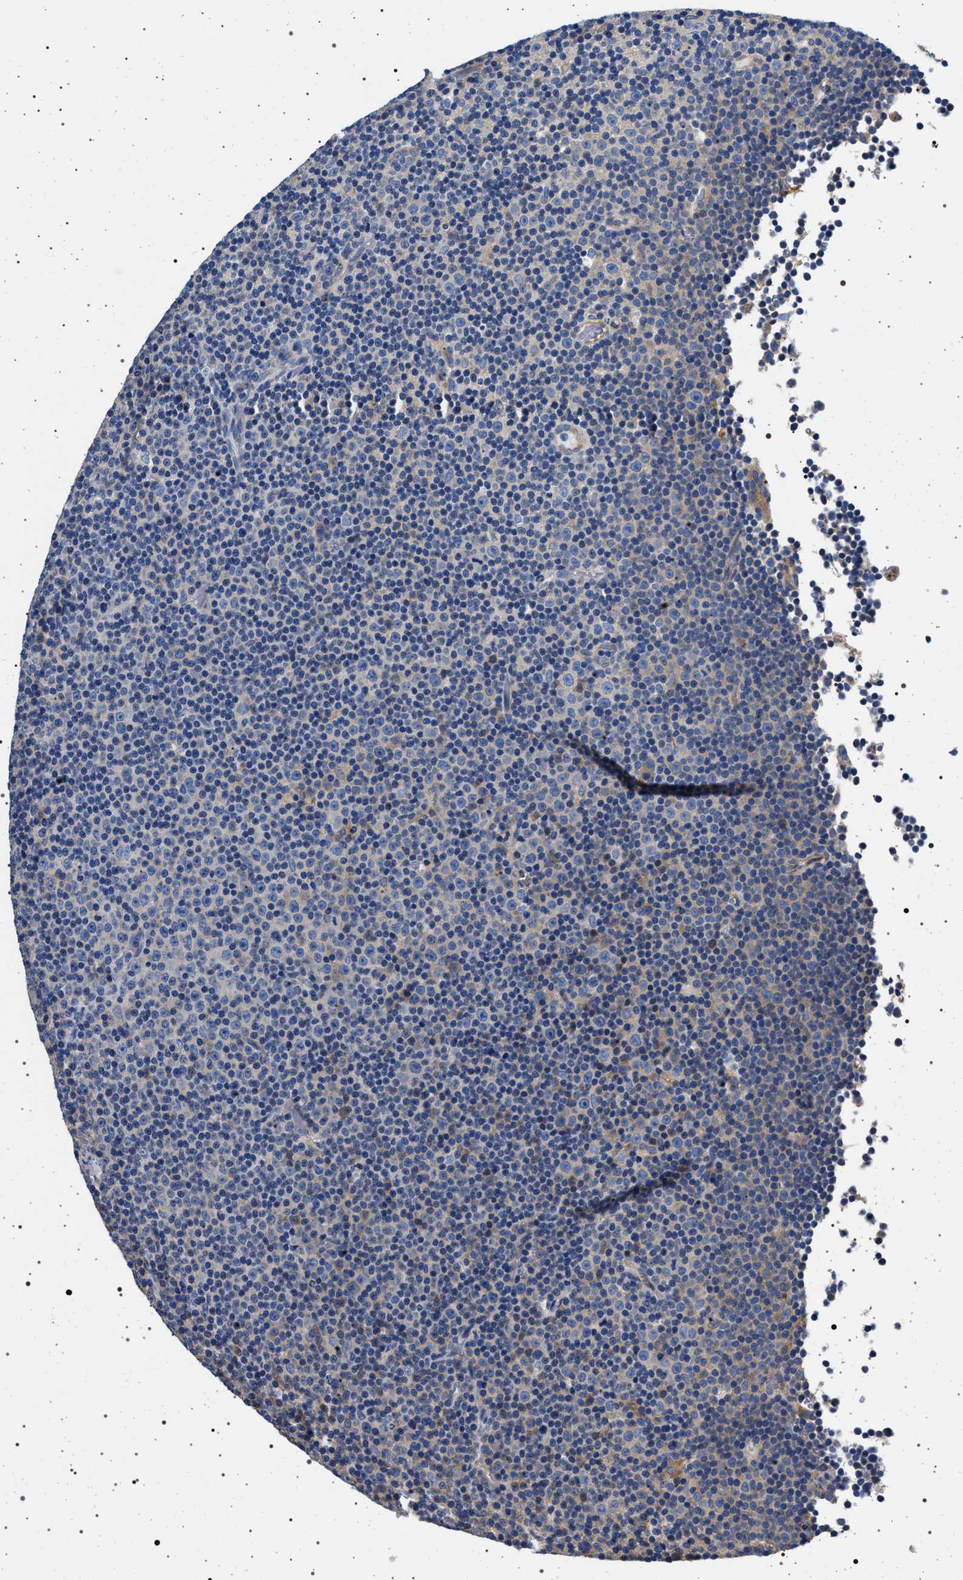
{"staining": {"intensity": "negative", "quantity": "none", "location": "none"}, "tissue": "lymphoma", "cell_type": "Tumor cells", "image_type": "cancer", "snomed": [{"axis": "morphology", "description": "Malignant lymphoma, non-Hodgkin's type, Low grade"}, {"axis": "topography", "description": "Lymph node"}], "caption": "This is a image of IHC staining of lymphoma, which shows no positivity in tumor cells.", "gene": "HSD17B1", "patient": {"sex": "female", "age": 67}}